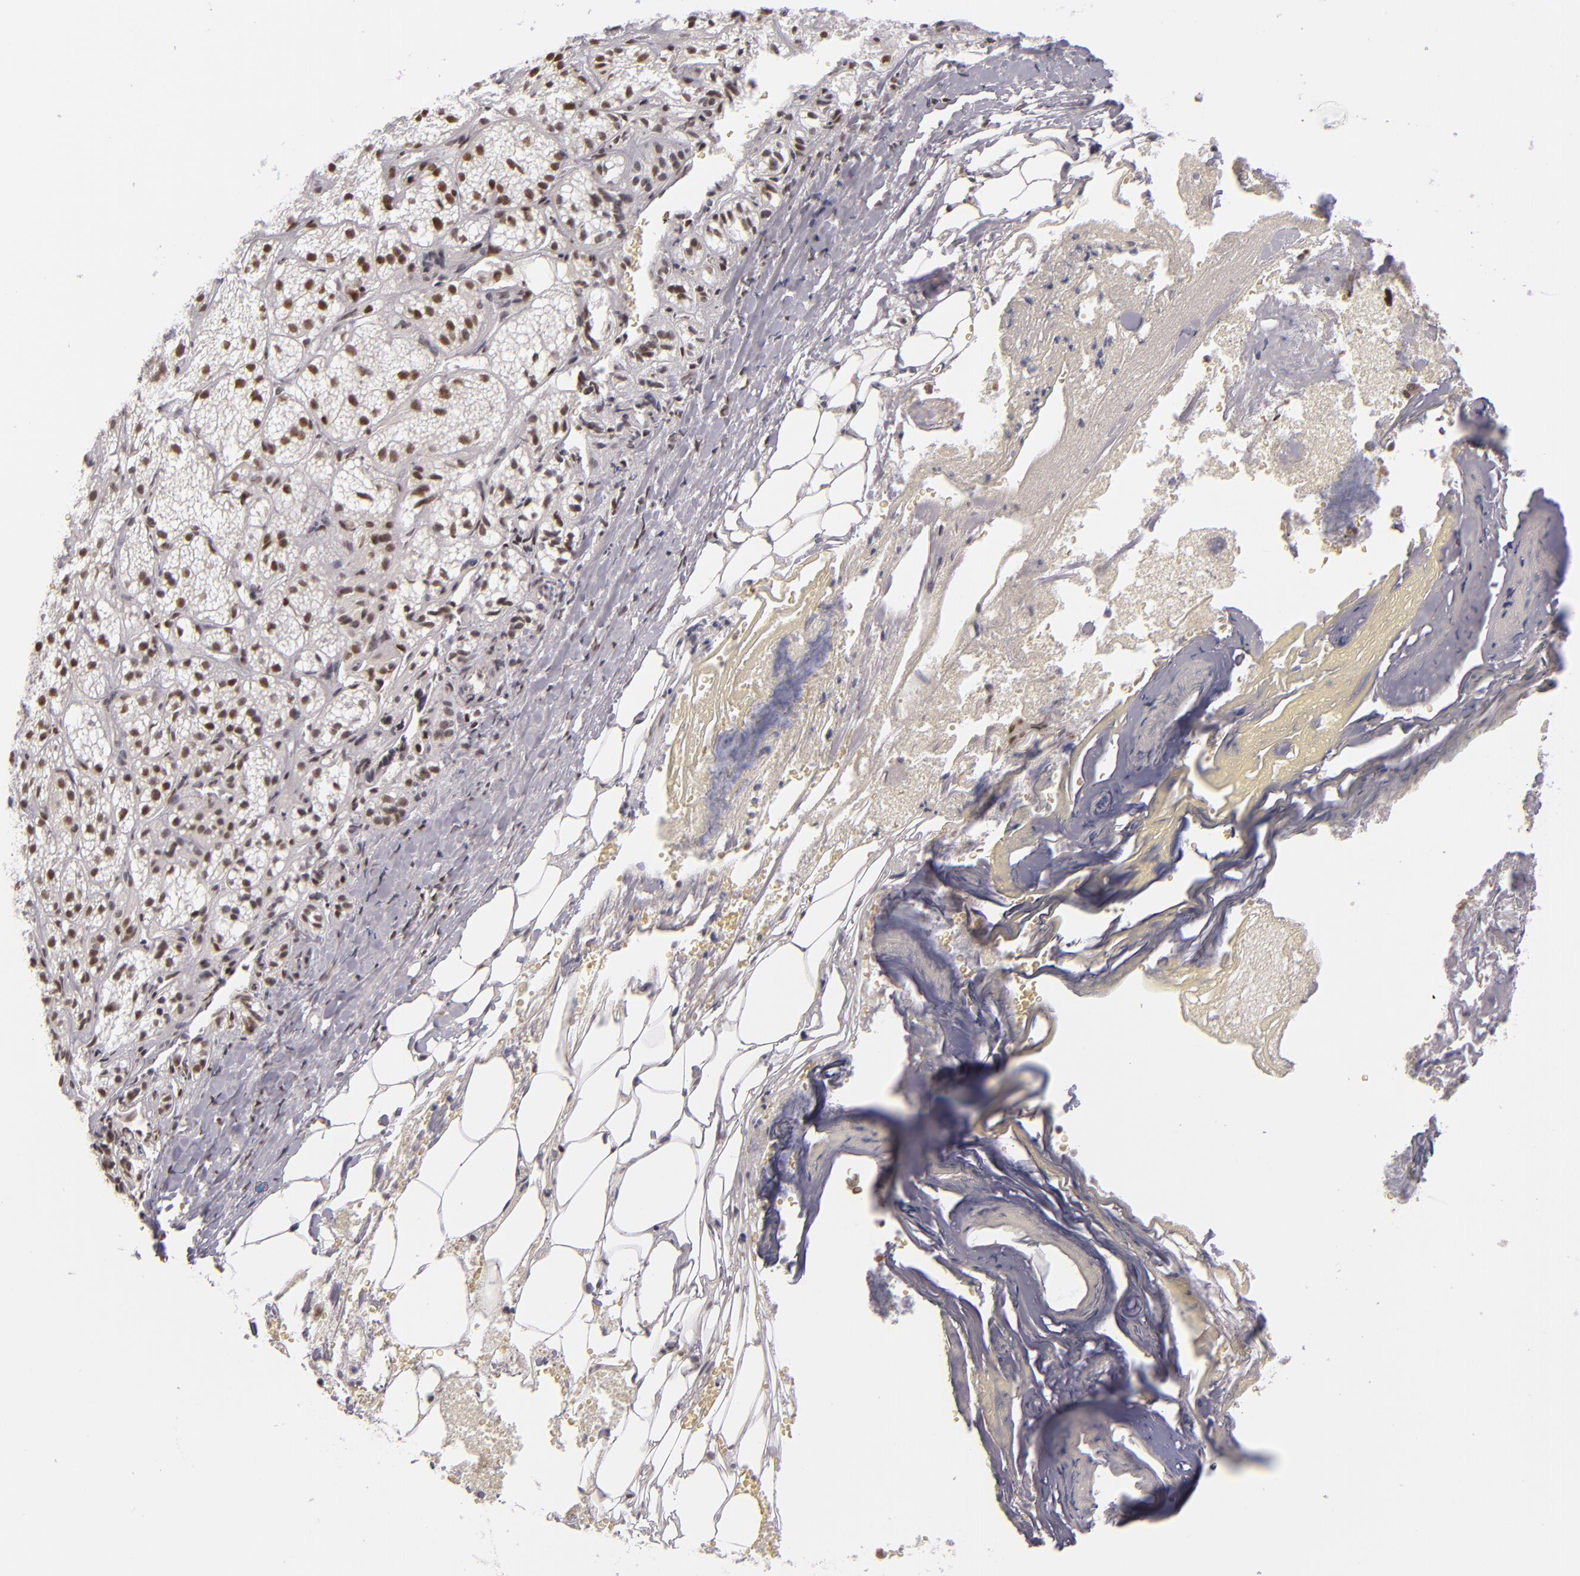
{"staining": {"intensity": "moderate", "quantity": "25%-75%", "location": "nuclear"}, "tissue": "adrenal gland", "cell_type": "Glandular cells", "image_type": "normal", "snomed": [{"axis": "morphology", "description": "Normal tissue, NOS"}, {"axis": "topography", "description": "Adrenal gland"}], "caption": "High-power microscopy captured an immunohistochemistry image of normal adrenal gland, revealing moderate nuclear staining in about 25%-75% of glandular cells.", "gene": "NCOR2", "patient": {"sex": "female", "age": 71}}